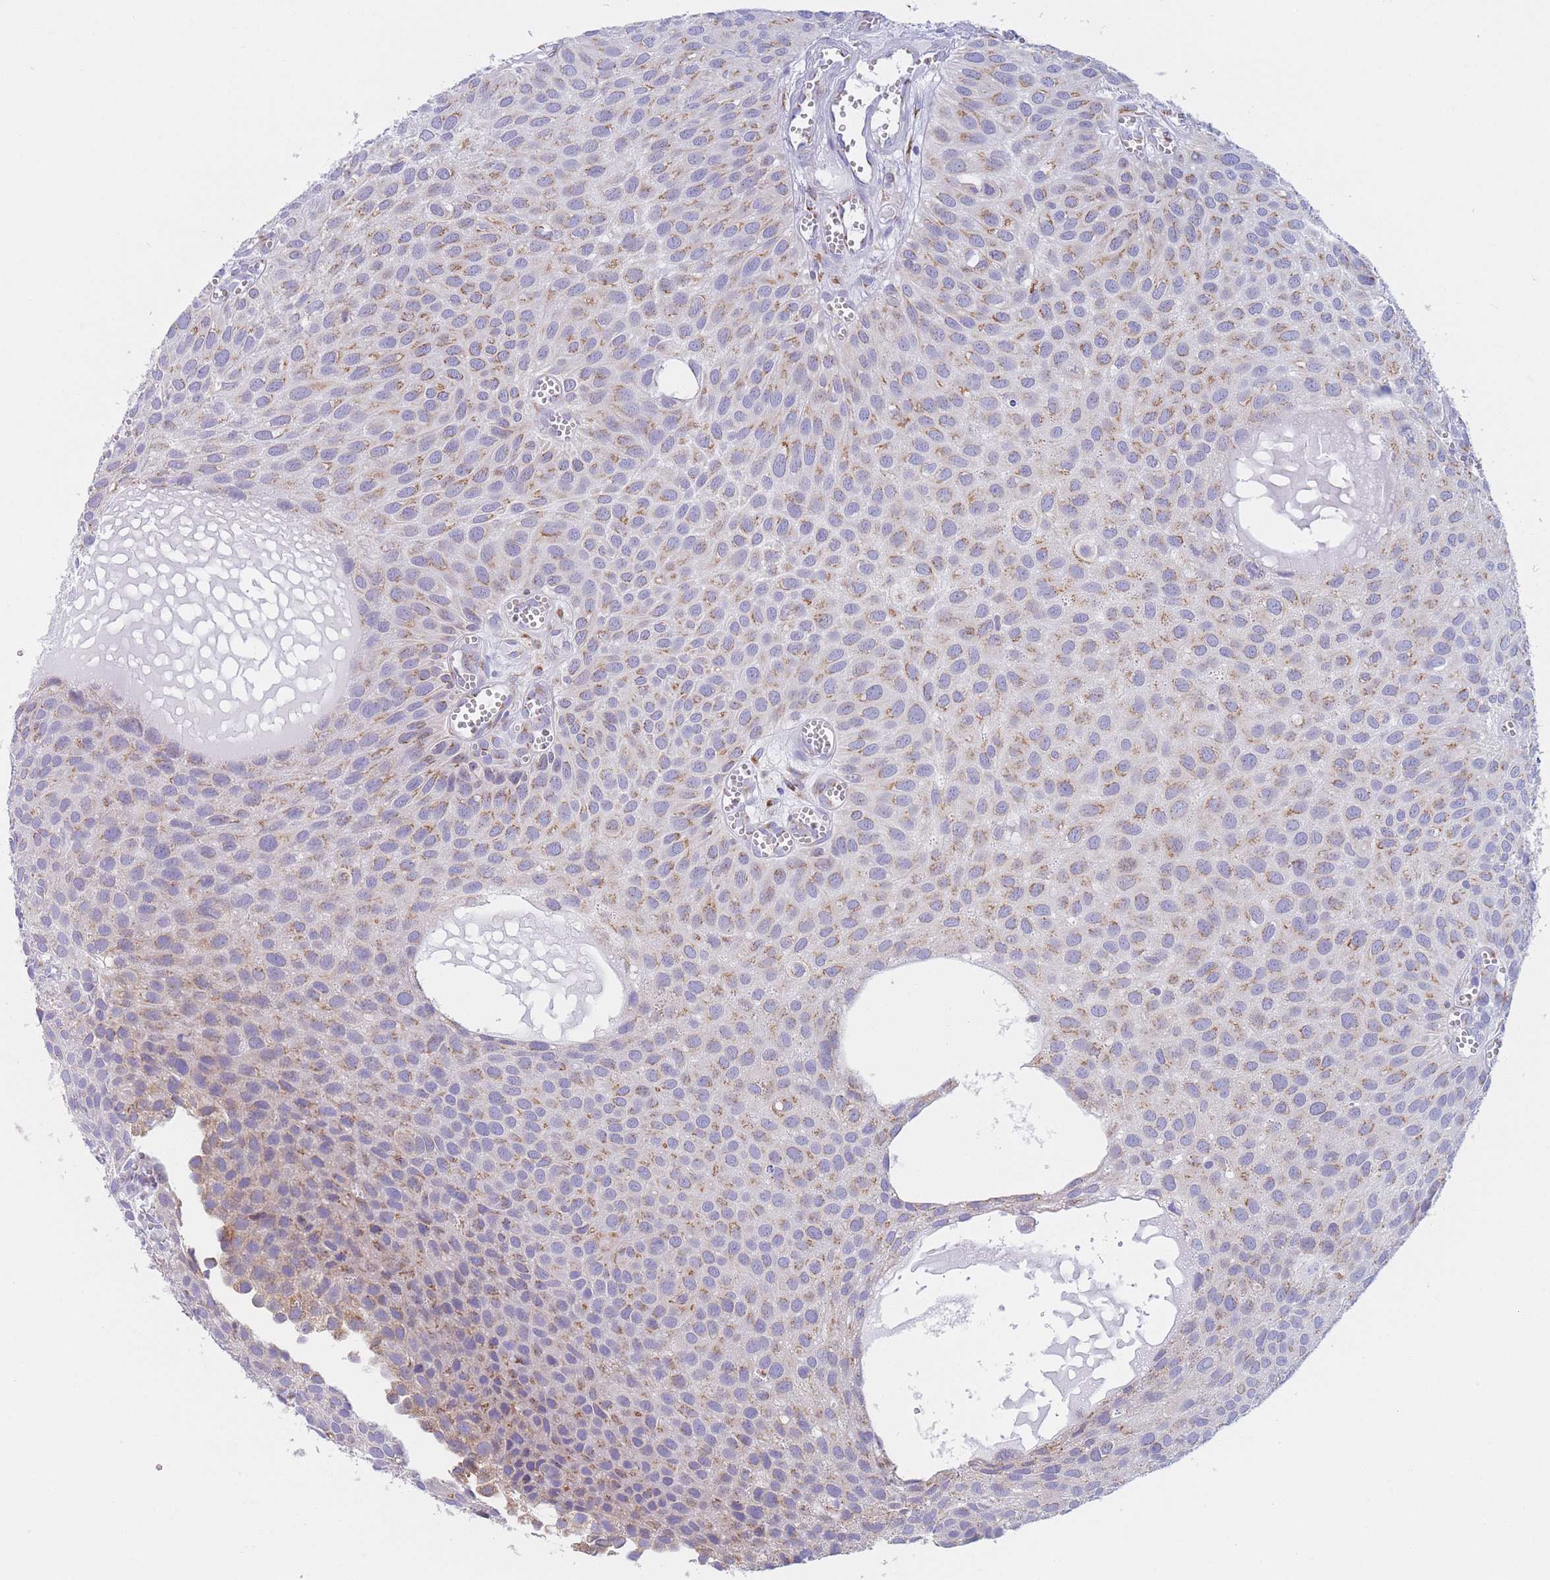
{"staining": {"intensity": "moderate", "quantity": ">75%", "location": "cytoplasmic/membranous"}, "tissue": "urothelial cancer", "cell_type": "Tumor cells", "image_type": "cancer", "snomed": [{"axis": "morphology", "description": "Urothelial carcinoma, Low grade"}, {"axis": "topography", "description": "Urinary bladder"}], "caption": "Protein staining displays moderate cytoplasmic/membranous positivity in about >75% of tumor cells in urothelial carcinoma (low-grade).", "gene": "MRPL30", "patient": {"sex": "male", "age": 88}}